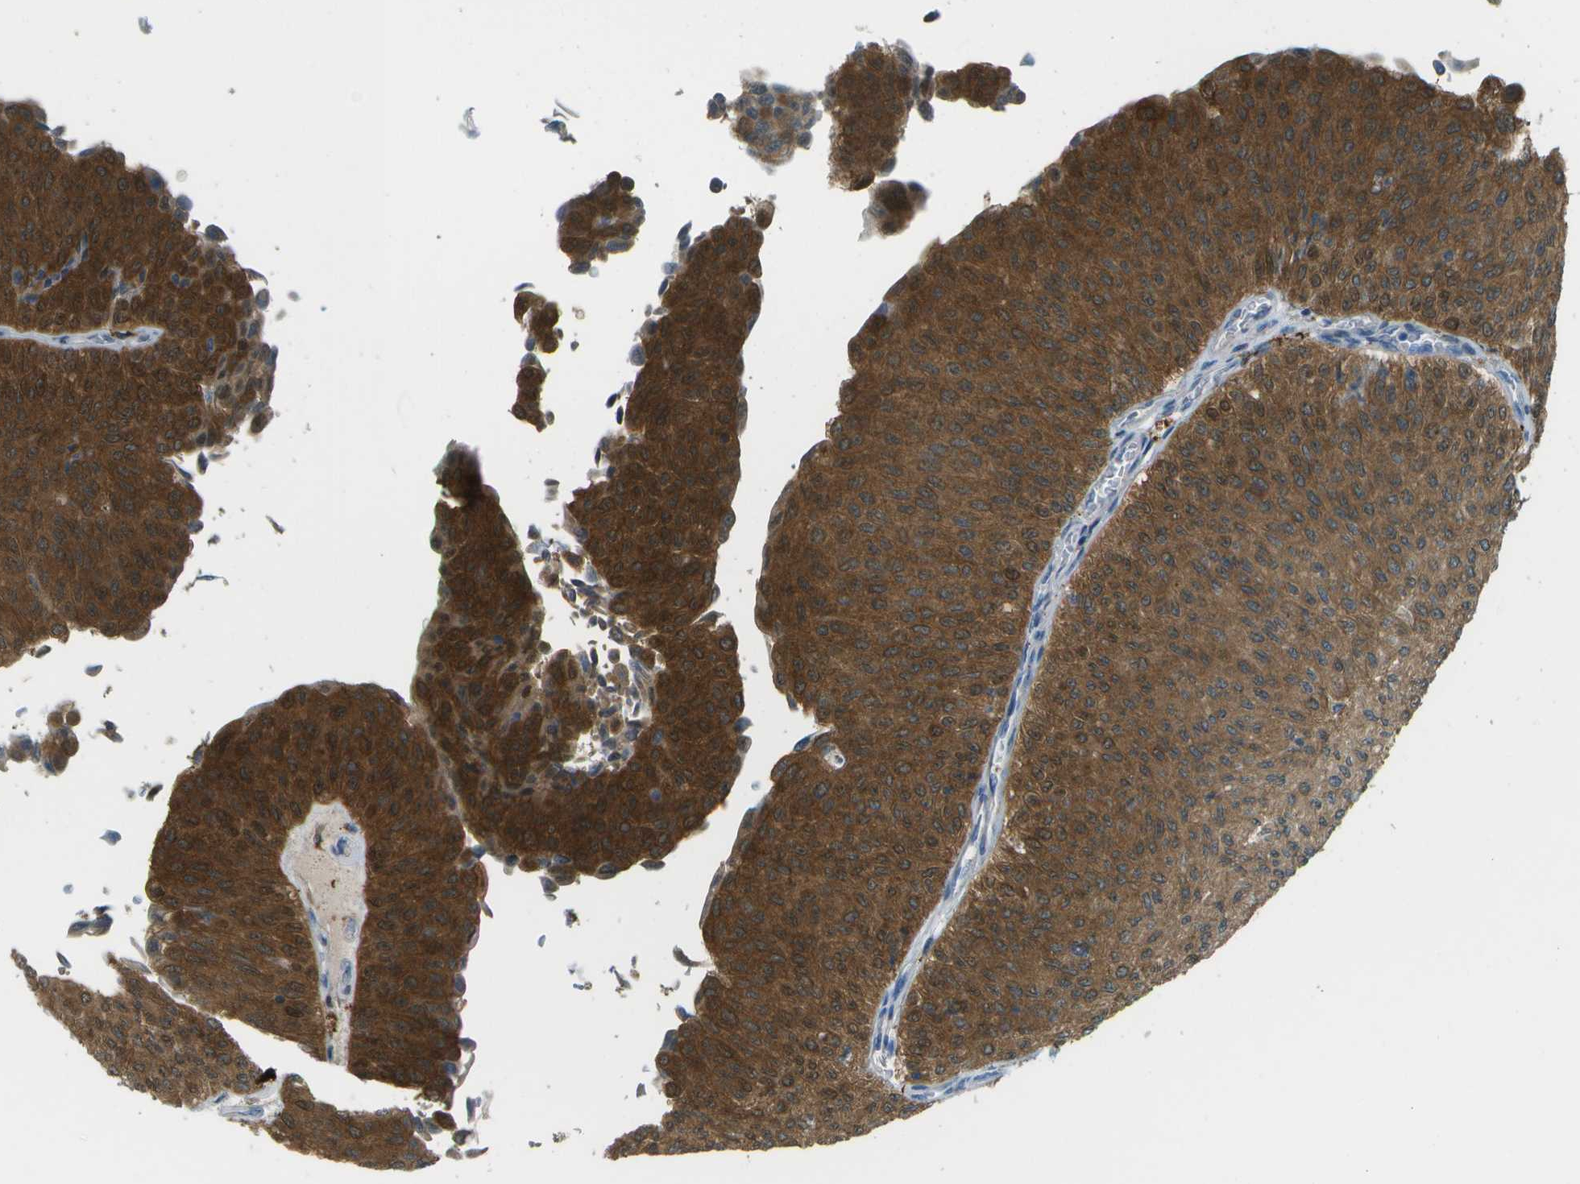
{"staining": {"intensity": "strong", "quantity": ">75%", "location": "cytoplasmic/membranous"}, "tissue": "urothelial cancer", "cell_type": "Tumor cells", "image_type": "cancer", "snomed": [{"axis": "morphology", "description": "Urothelial carcinoma, Low grade"}, {"axis": "topography", "description": "Urinary bladder"}], "caption": "Protein positivity by IHC displays strong cytoplasmic/membranous expression in about >75% of tumor cells in urothelial carcinoma (low-grade).", "gene": "CDH23", "patient": {"sex": "male", "age": 78}}